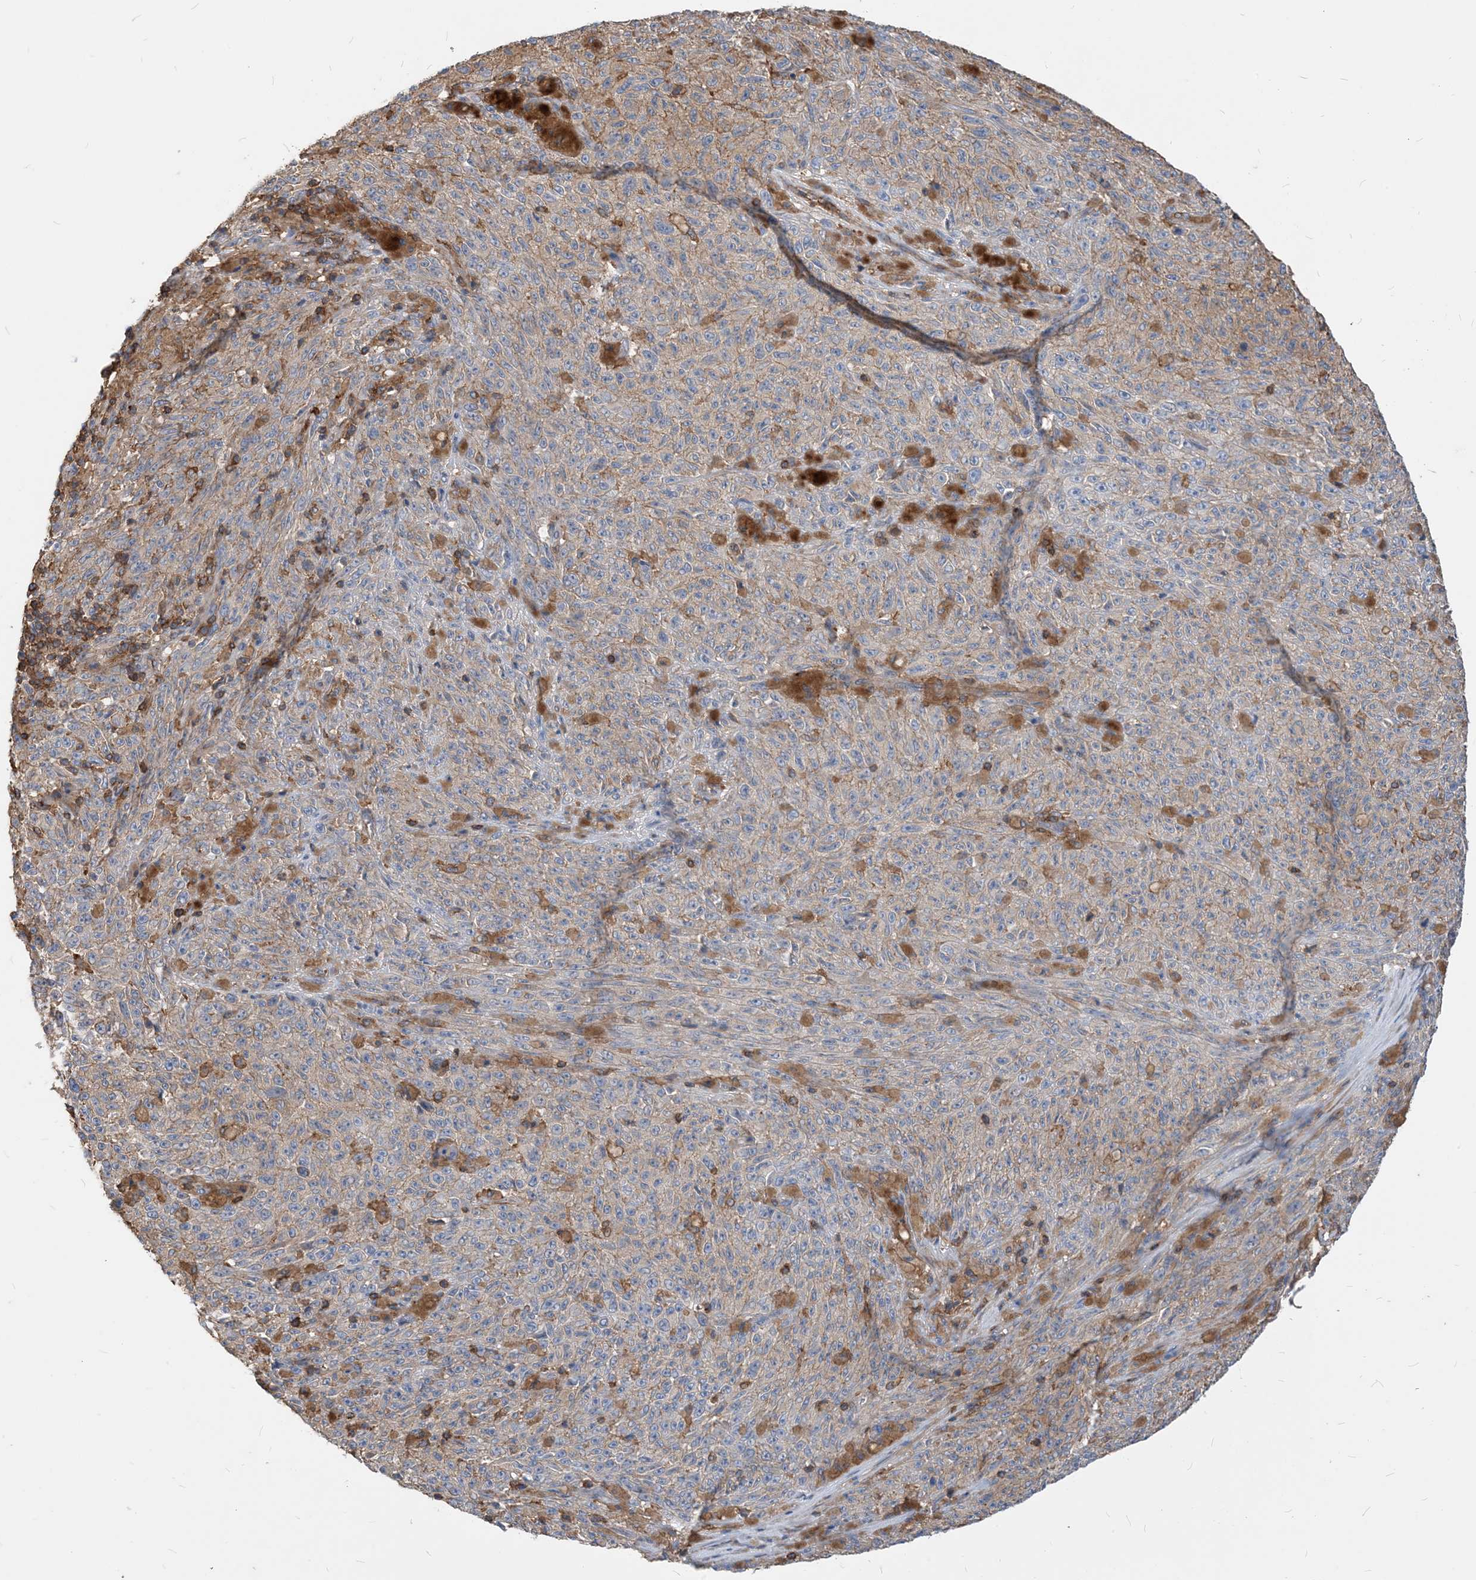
{"staining": {"intensity": "weak", "quantity": "<25%", "location": "cytoplasmic/membranous"}, "tissue": "melanoma", "cell_type": "Tumor cells", "image_type": "cancer", "snomed": [{"axis": "morphology", "description": "Malignant melanoma, NOS"}, {"axis": "topography", "description": "Skin"}], "caption": "DAB (3,3'-diaminobenzidine) immunohistochemical staining of malignant melanoma reveals no significant staining in tumor cells. (DAB immunohistochemistry (IHC) visualized using brightfield microscopy, high magnification).", "gene": "PARVG", "patient": {"sex": "female", "age": 82}}